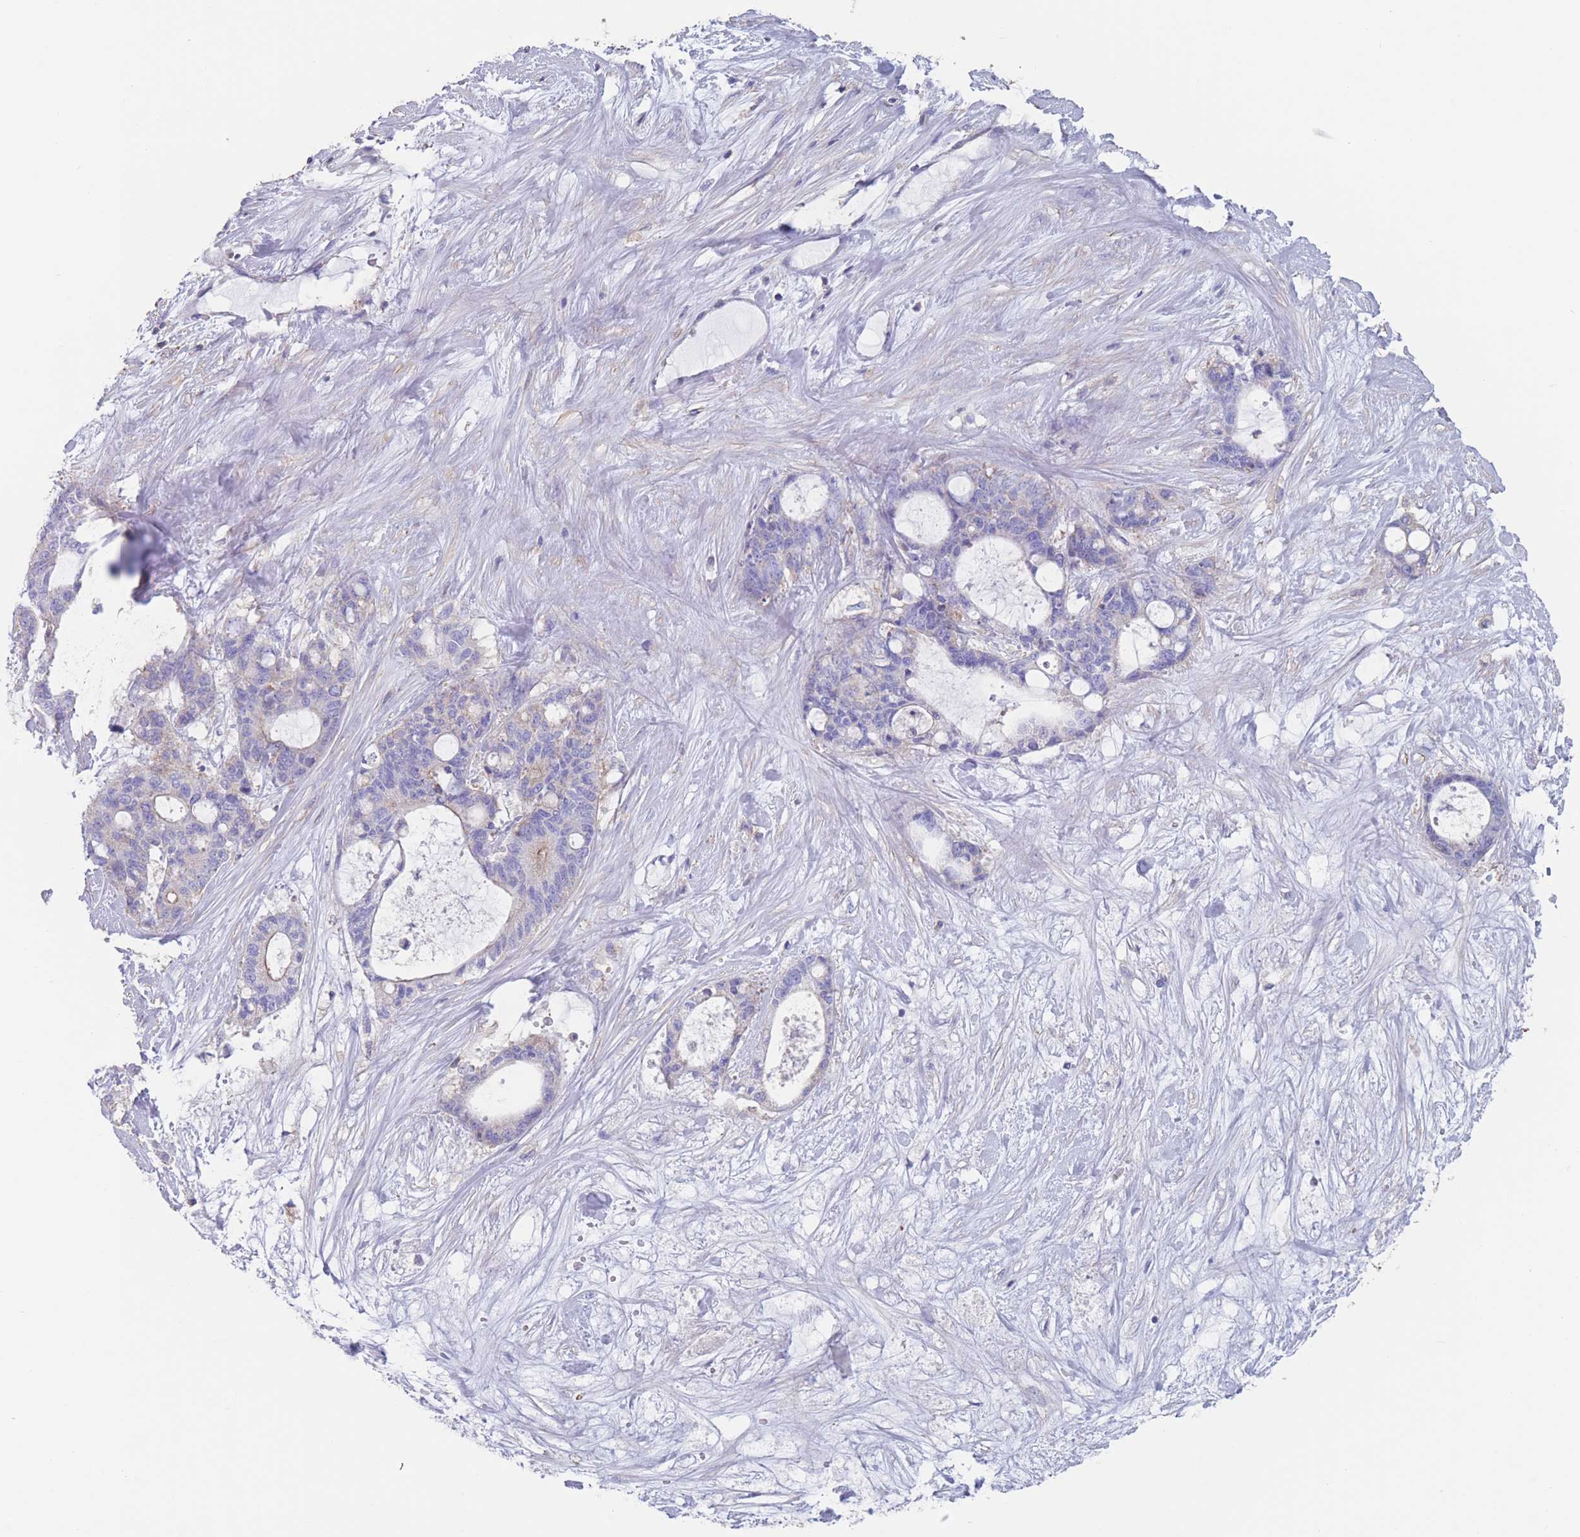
{"staining": {"intensity": "negative", "quantity": "none", "location": "none"}, "tissue": "liver cancer", "cell_type": "Tumor cells", "image_type": "cancer", "snomed": [{"axis": "morphology", "description": "Normal tissue, NOS"}, {"axis": "morphology", "description": "Cholangiocarcinoma"}, {"axis": "topography", "description": "Liver"}, {"axis": "topography", "description": "Peripheral nerve tissue"}], "caption": "Photomicrograph shows no significant protein staining in tumor cells of cholangiocarcinoma (liver). (DAB immunohistochemistry, high magnification).", "gene": "ADH1A", "patient": {"sex": "female", "age": 73}}